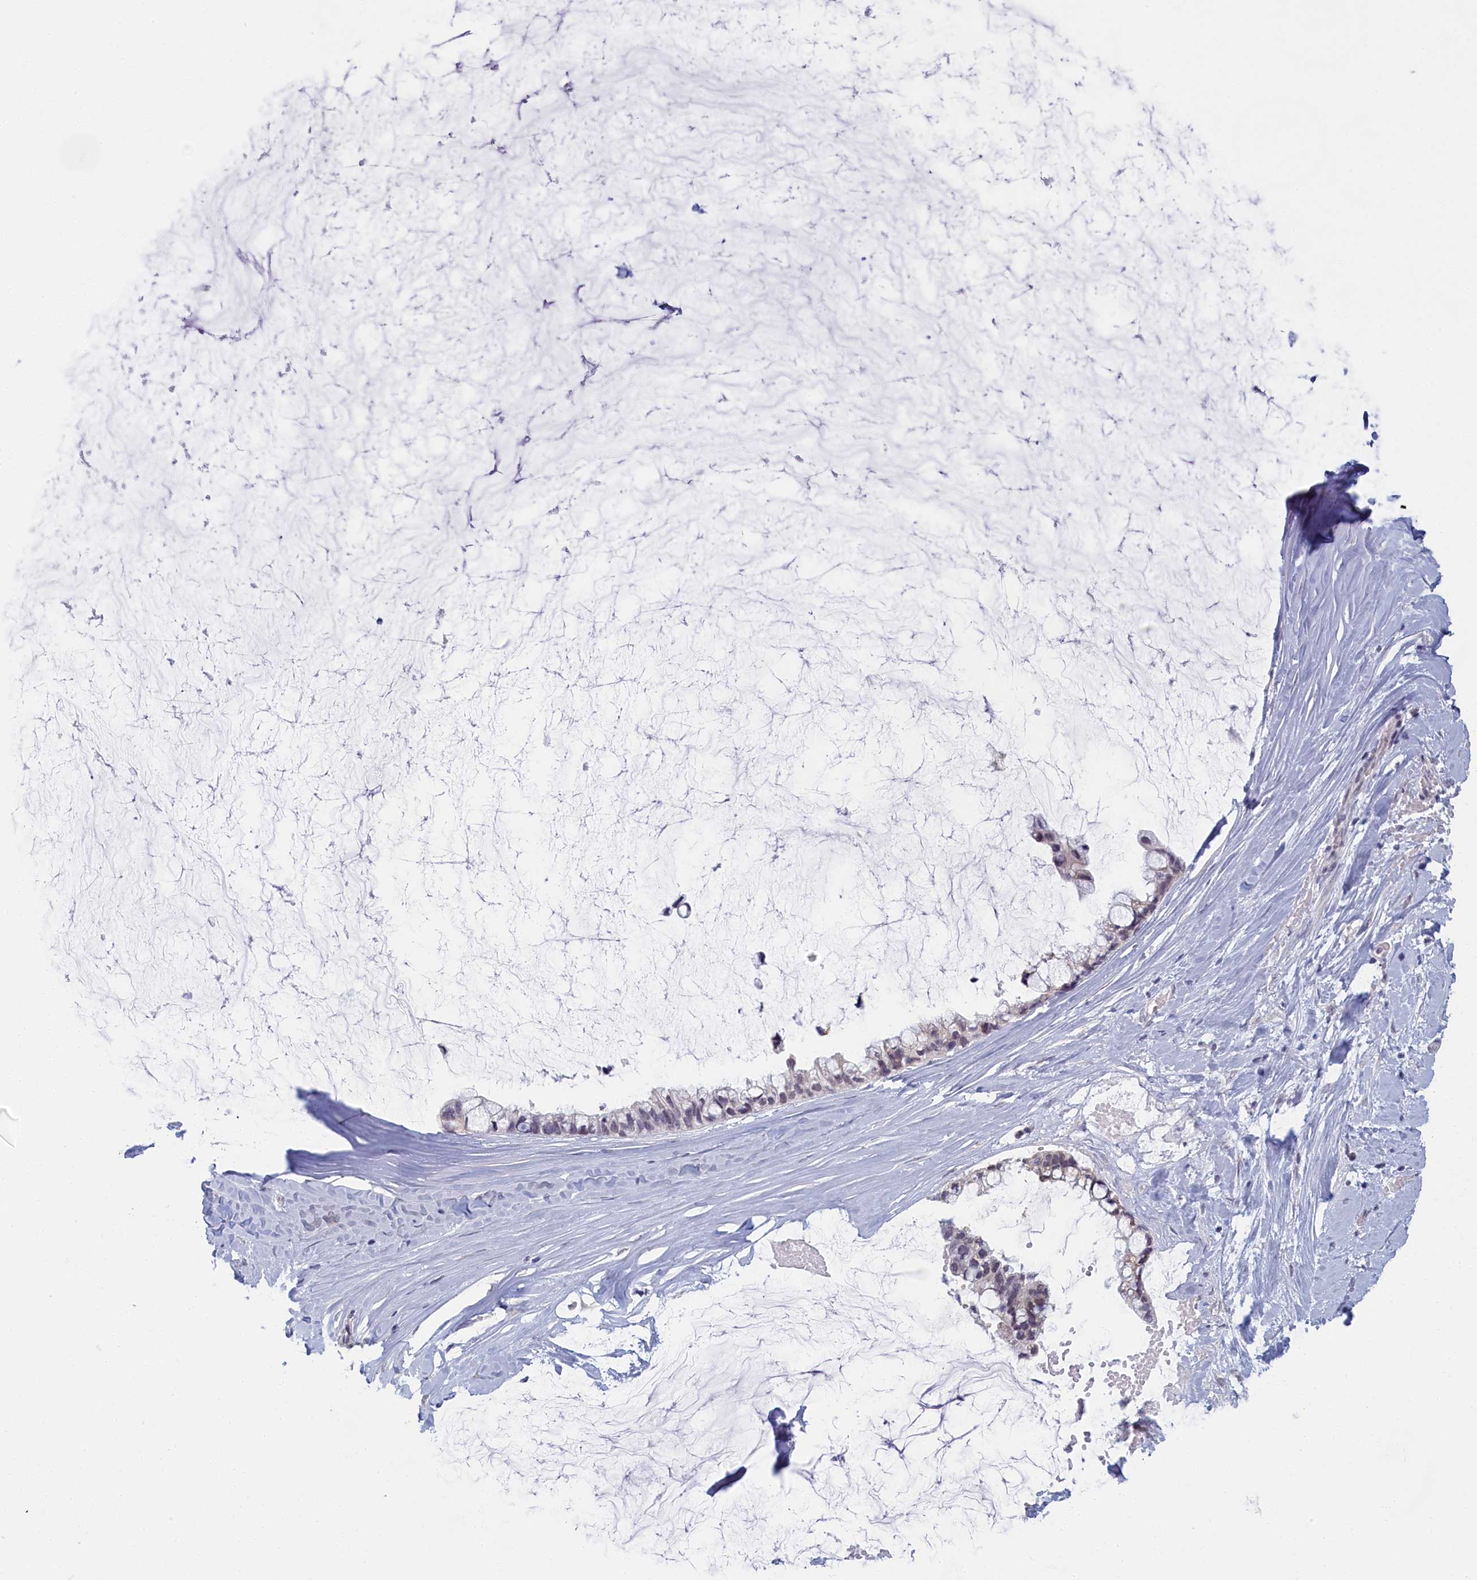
{"staining": {"intensity": "negative", "quantity": "none", "location": "none"}, "tissue": "ovarian cancer", "cell_type": "Tumor cells", "image_type": "cancer", "snomed": [{"axis": "morphology", "description": "Cystadenocarcinoma, mucinous, NOS"}, {"axis": "topography", "description": "Ovary"}], "caption": "Ovarian cancer (mucinous cystadenocarcinoma) was stained to show a protein in brown. There is no significant positivity in tumor cells.", "gene": "DNAJC17", "patient": {"sex": "female", "age": 39}}